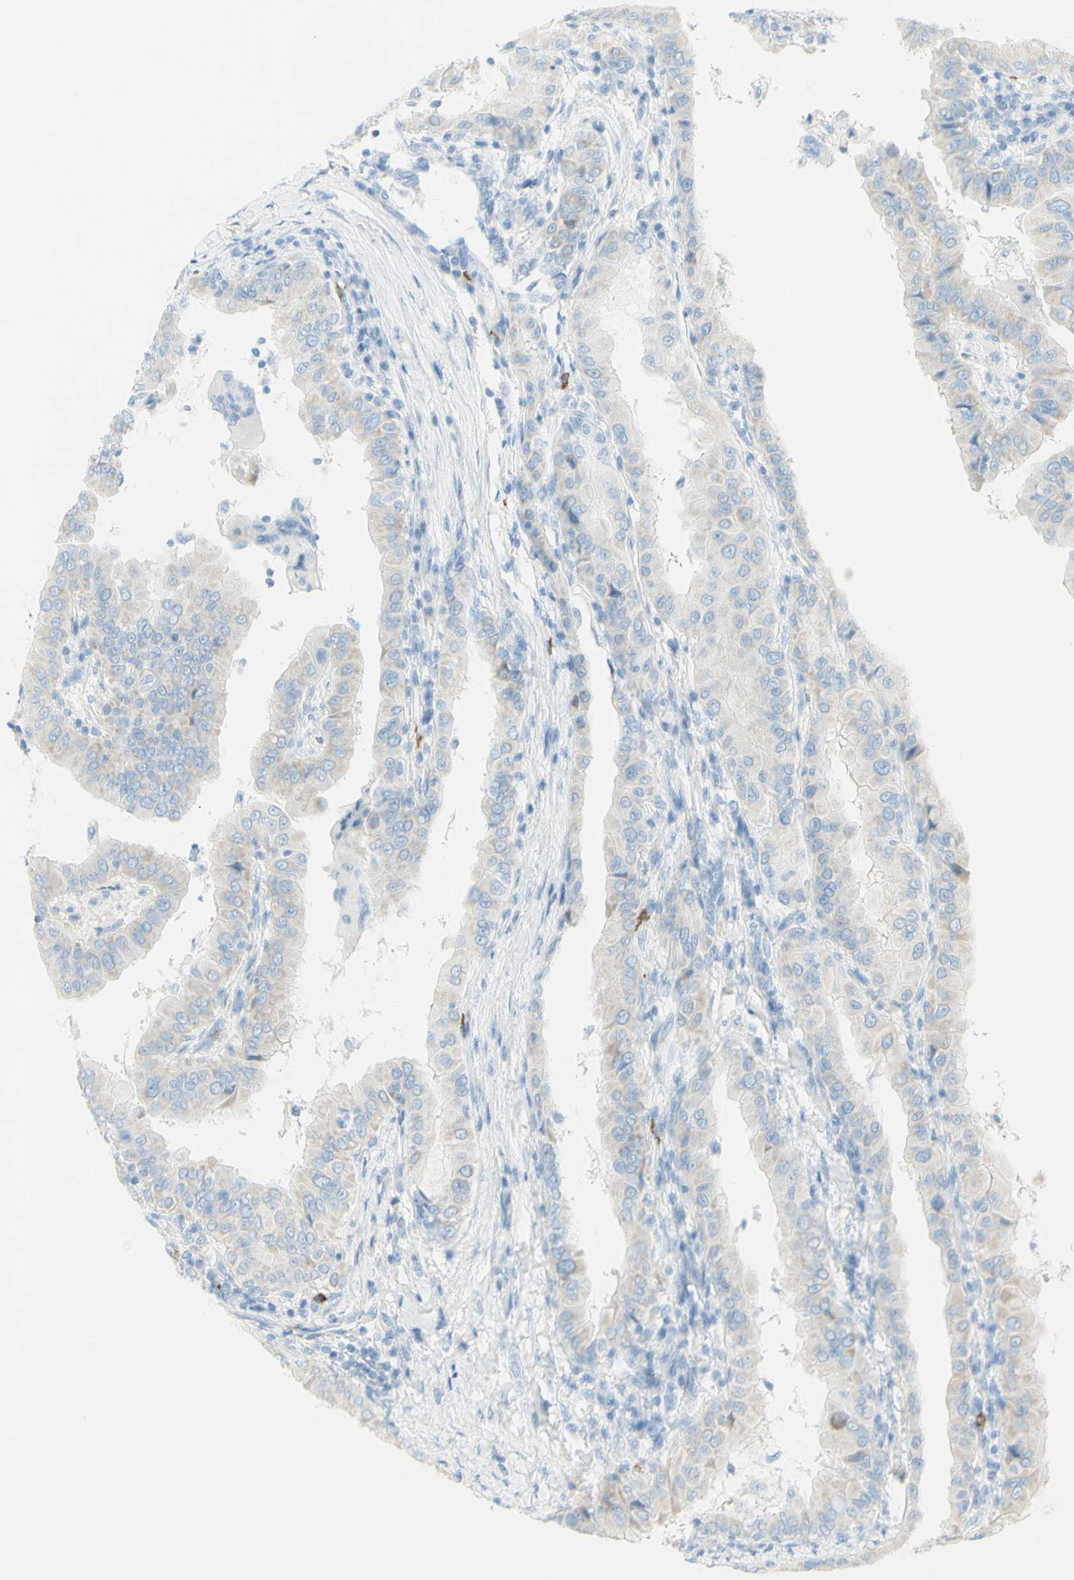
{"staining": {"intensity": "weak", "quantity": ">75%", "location": "cytoplasmic/membranous"}, "tissue": "thyroid cancer", "cell_type": "Tumor cells", "image_type": "cancer", "snomed": [{"axis": "morphology", "description": "Papillary adenocarcinoma, NOS"}, {"axis": "topography", "description": "Thyroid gland"}], "caption": "Tumor cells show low levels of weak cytoplasmic/membranous expression in approximately >75% of cells in human thyroid papillary adenocarcinoma.", "gene": "LETM1", "patient": {"sex": "male", "age": 33}}